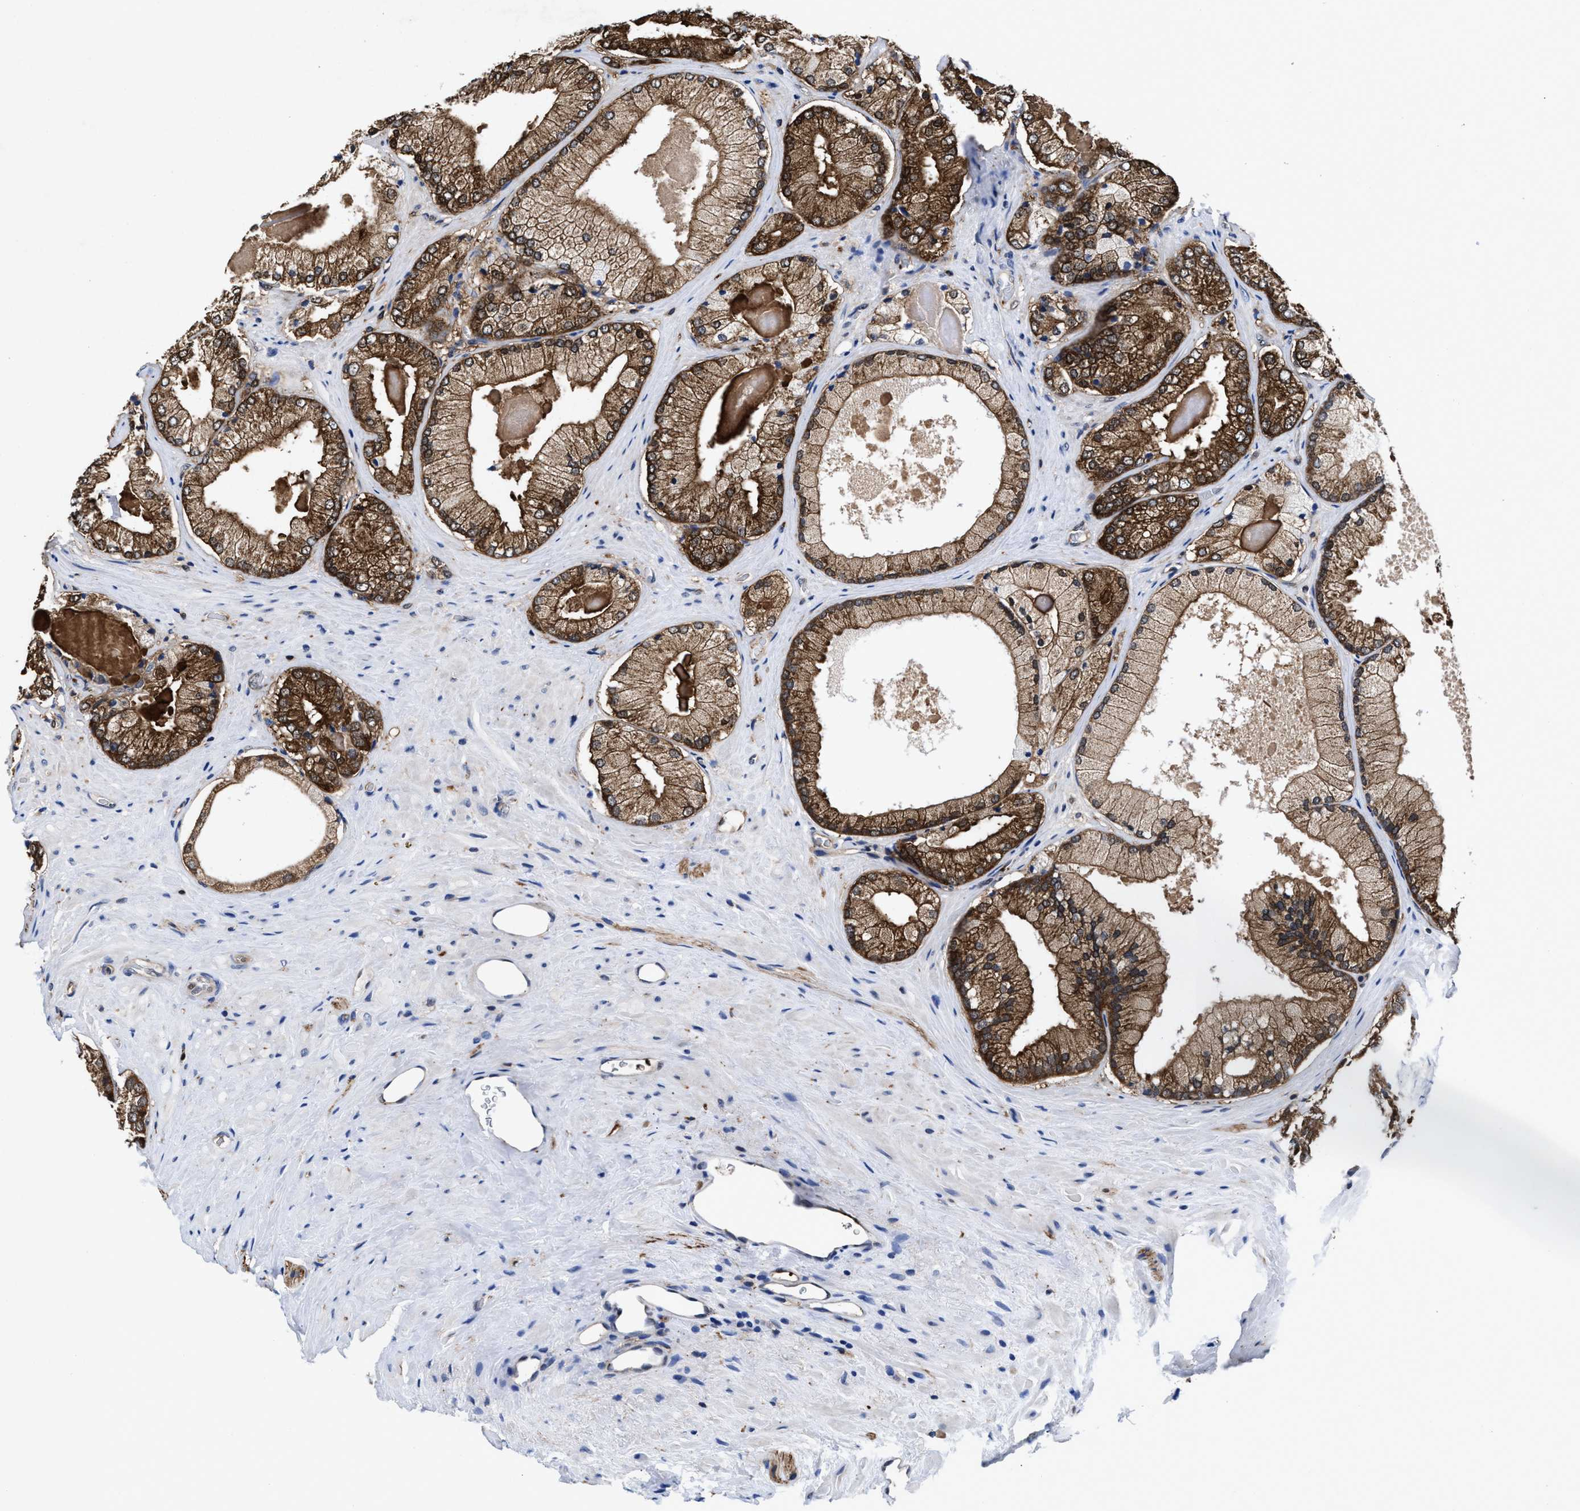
{"staining": {"intensity": "moderate", "quantity": ">75%", "location": "cytoplasmic/membranous"}, "tissue": "prostate cancer", "cell_type": "Tumor cells", "image_type": "cancer", "snomed": [{"axis": "morphology", "description": "Adenocarcinoma, Low grade"}, {"axis": "topography", "description": "Prostate"}], "caption": "Human prostate cancer stained for a protein (brown) shows moderate cytoplasmic/membranous positive staining in approximately >75% of tumor cells.", "gene": "ACLY", "patient": {"sex": "male", "age": 65}}